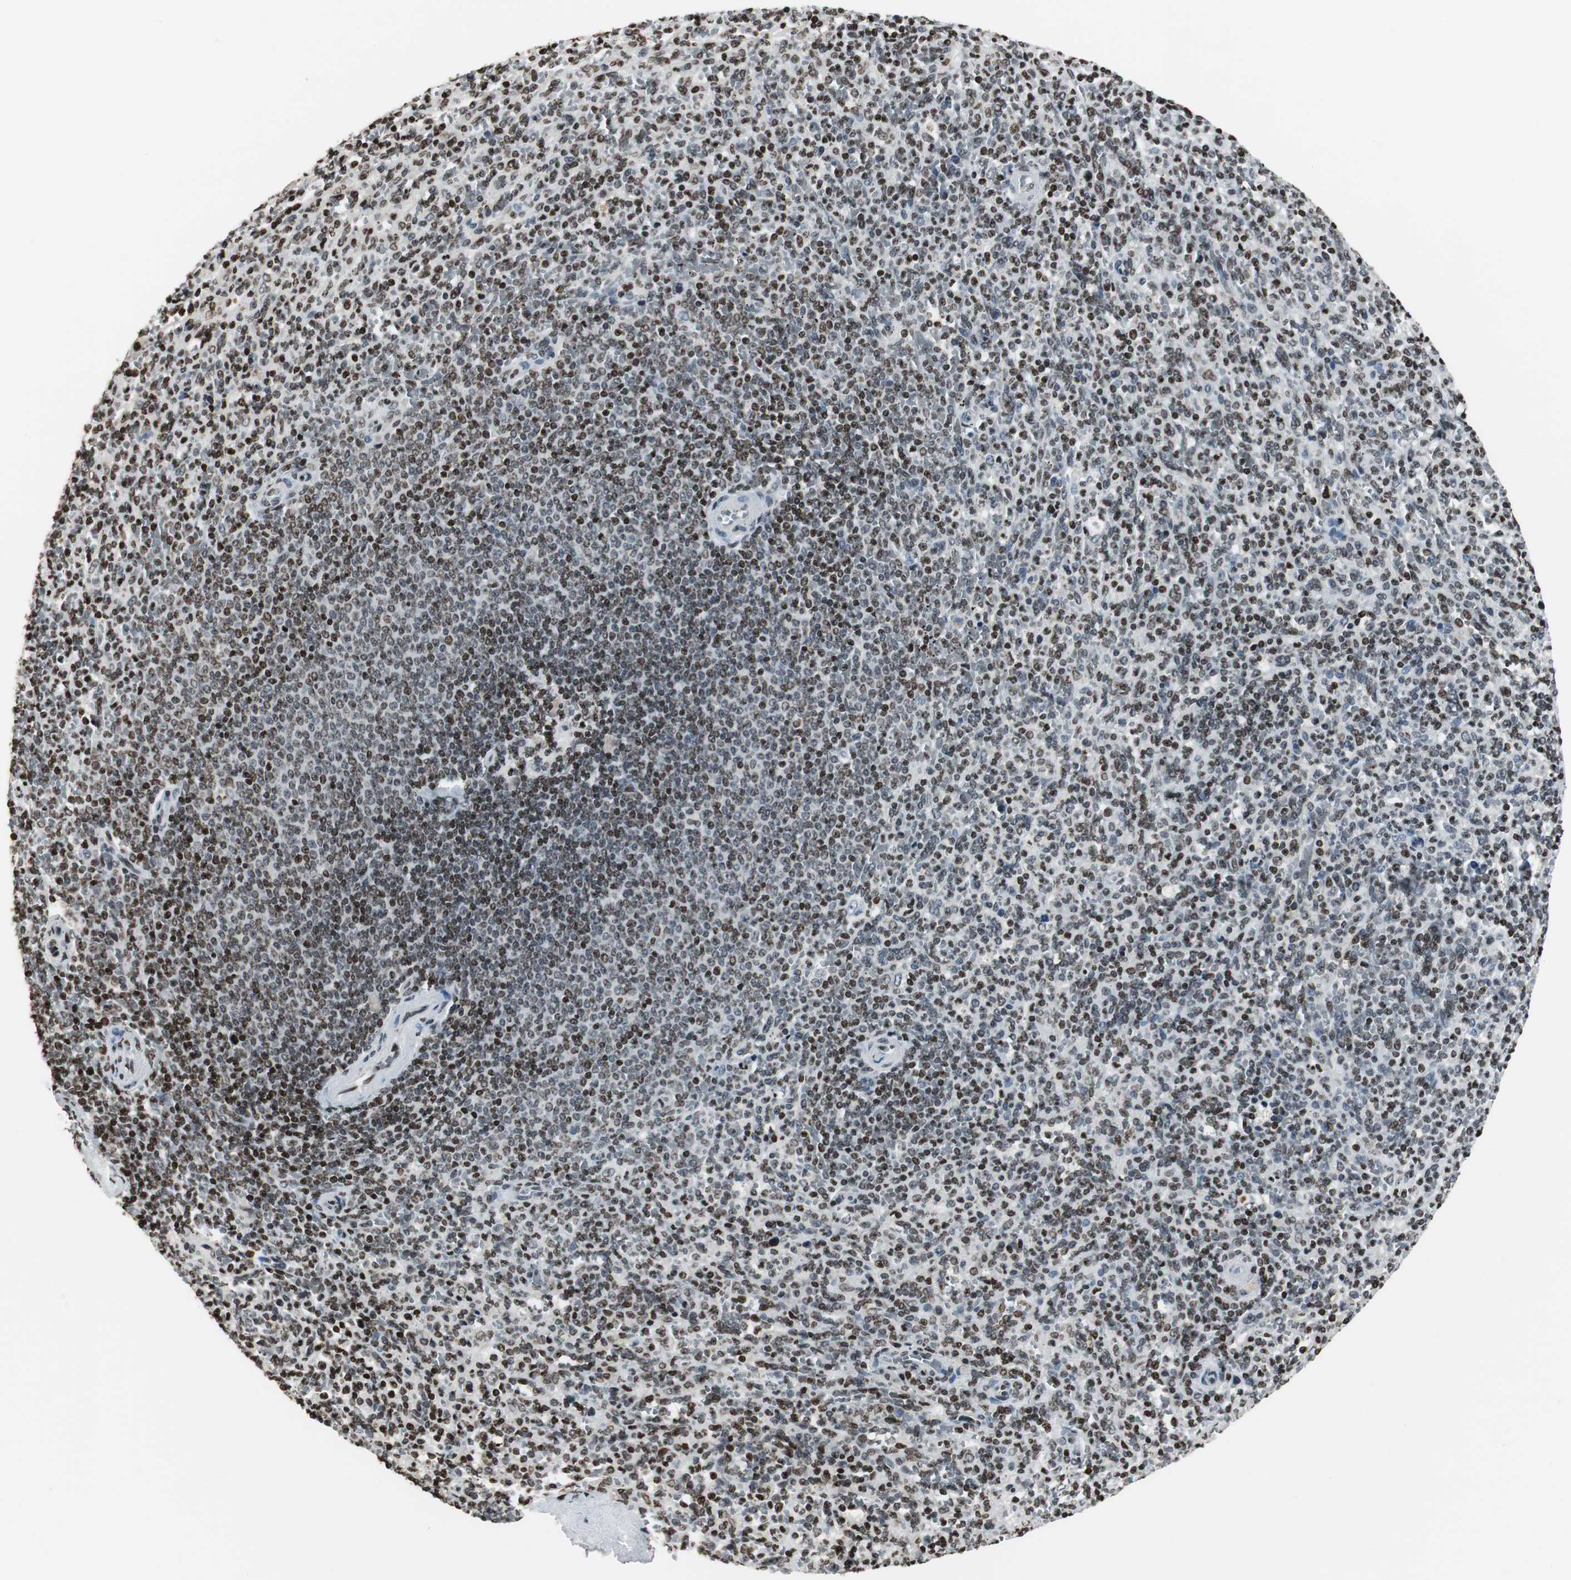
{"staining": {"intensity": "strong", "quantity": "25%-75%", "location": "nuclear"}, "tissue": "spleen", "cell_type": "Cells in red pulp", "image_type": "normal", "snomed": [{"axis": "morphology", "description": "Normal tissue, NOS"}, {"axis": "topography", "description": "Spleen"}], "caption": "Unremarkable spleen was stained to show a protein in brown. There is high levels of strong nuclear staining in approximately 25%-75% of cells in red pulp. Nuclei are stained in blue.", "gene": "PAXIP1", "patient": {"sex": "male", "age": 36}}